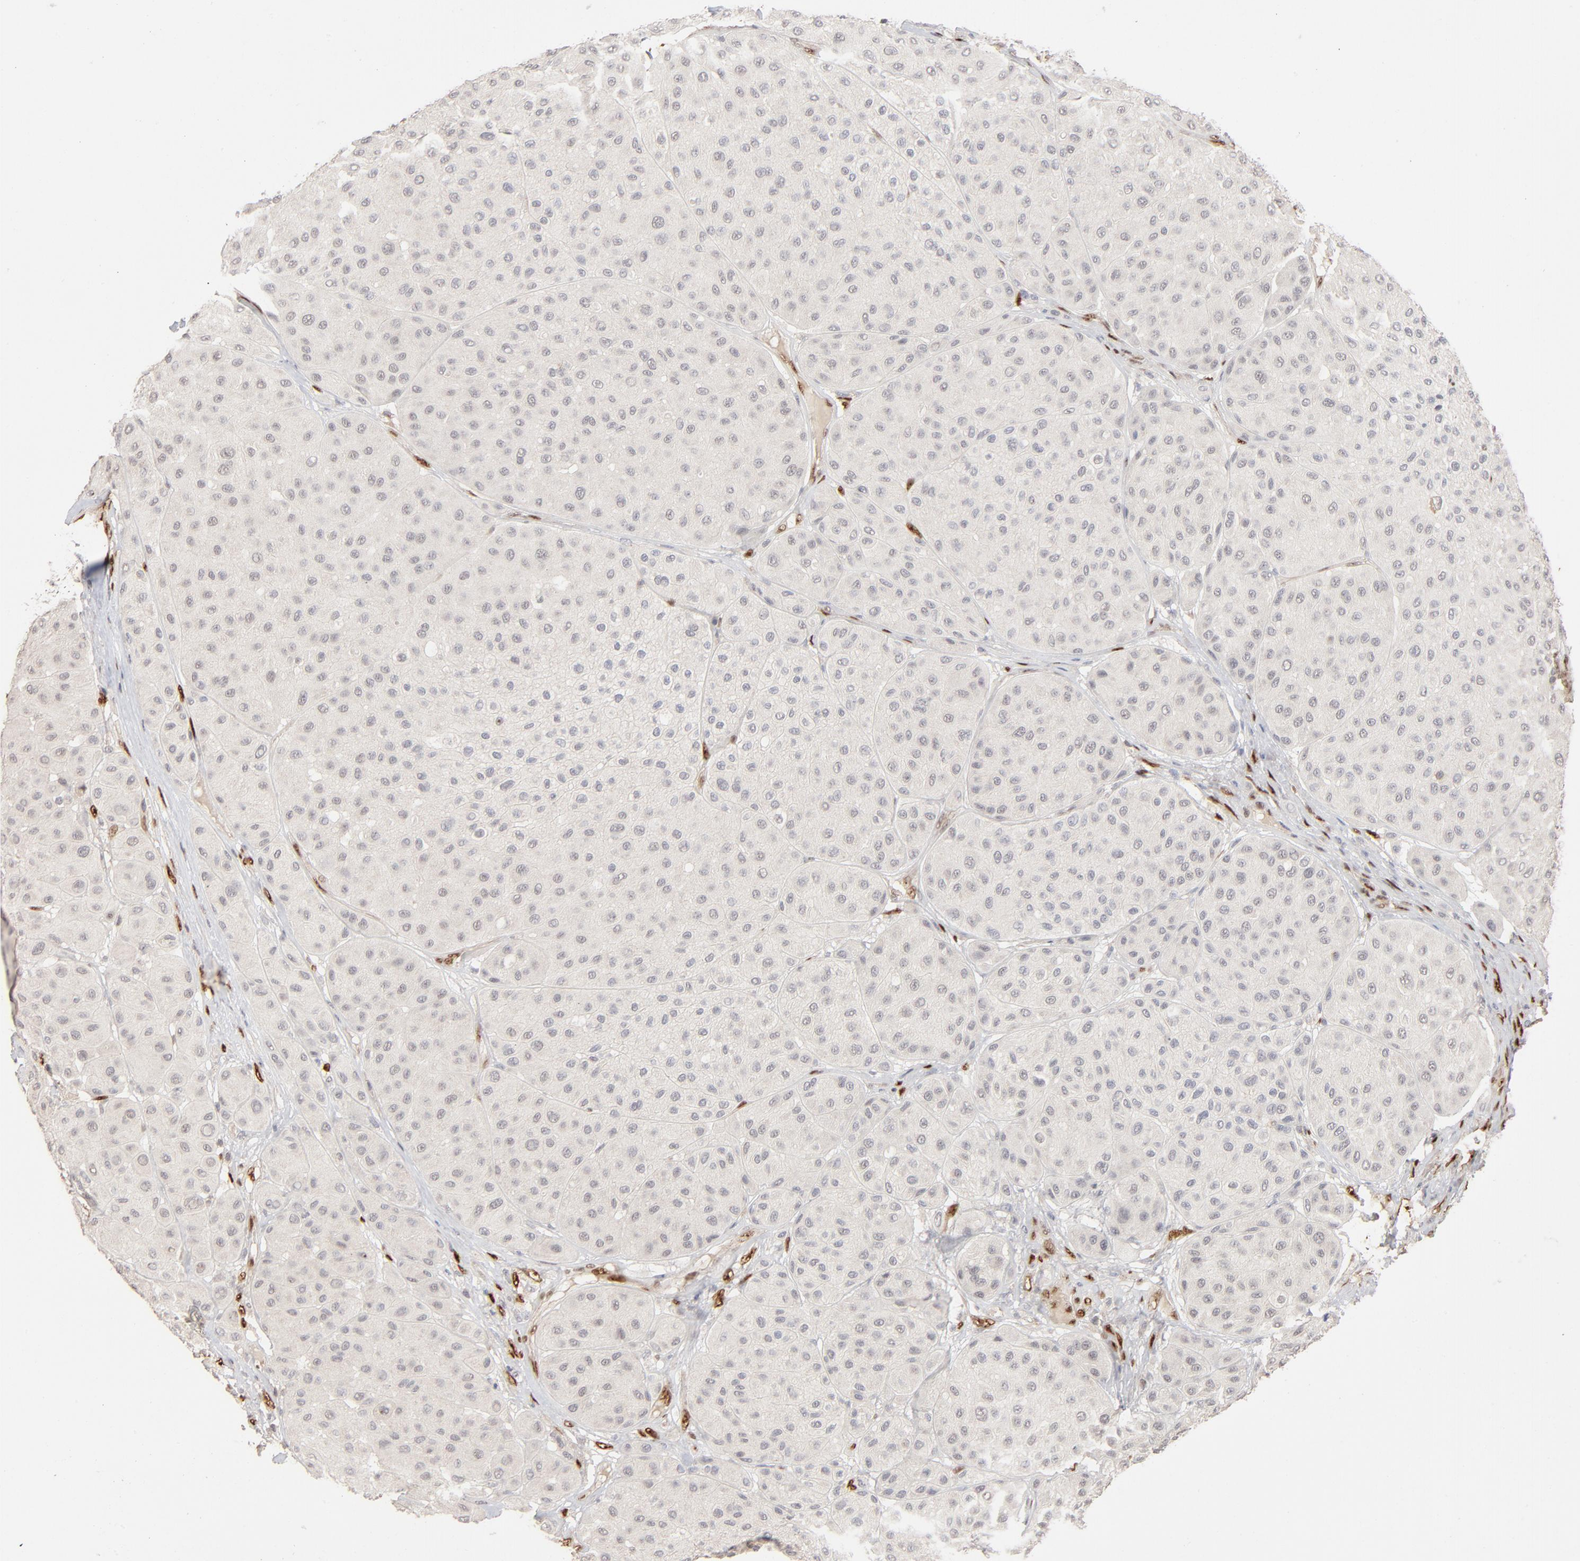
{"staining": {"intensity": "negative", "quantity": "none", "location": "none"}, "tissue": "melanoma", "cell_type": "Tumor cells", "image_type": "cancer", "snomed": [{"axis": "morphology", "description": "Normal tissue, NOS"}, {"axis": "morphology", "description": "Malignant melanoma, Metastatic site"}, {"axis": "topography", "description": "Skin"}], "caption": "The photomicrograph reveals no staining of tumor cells in malignant melanoma (metastatic site).", "gene": "NFIB", "patient": {"sex": "male", "age": 41}}